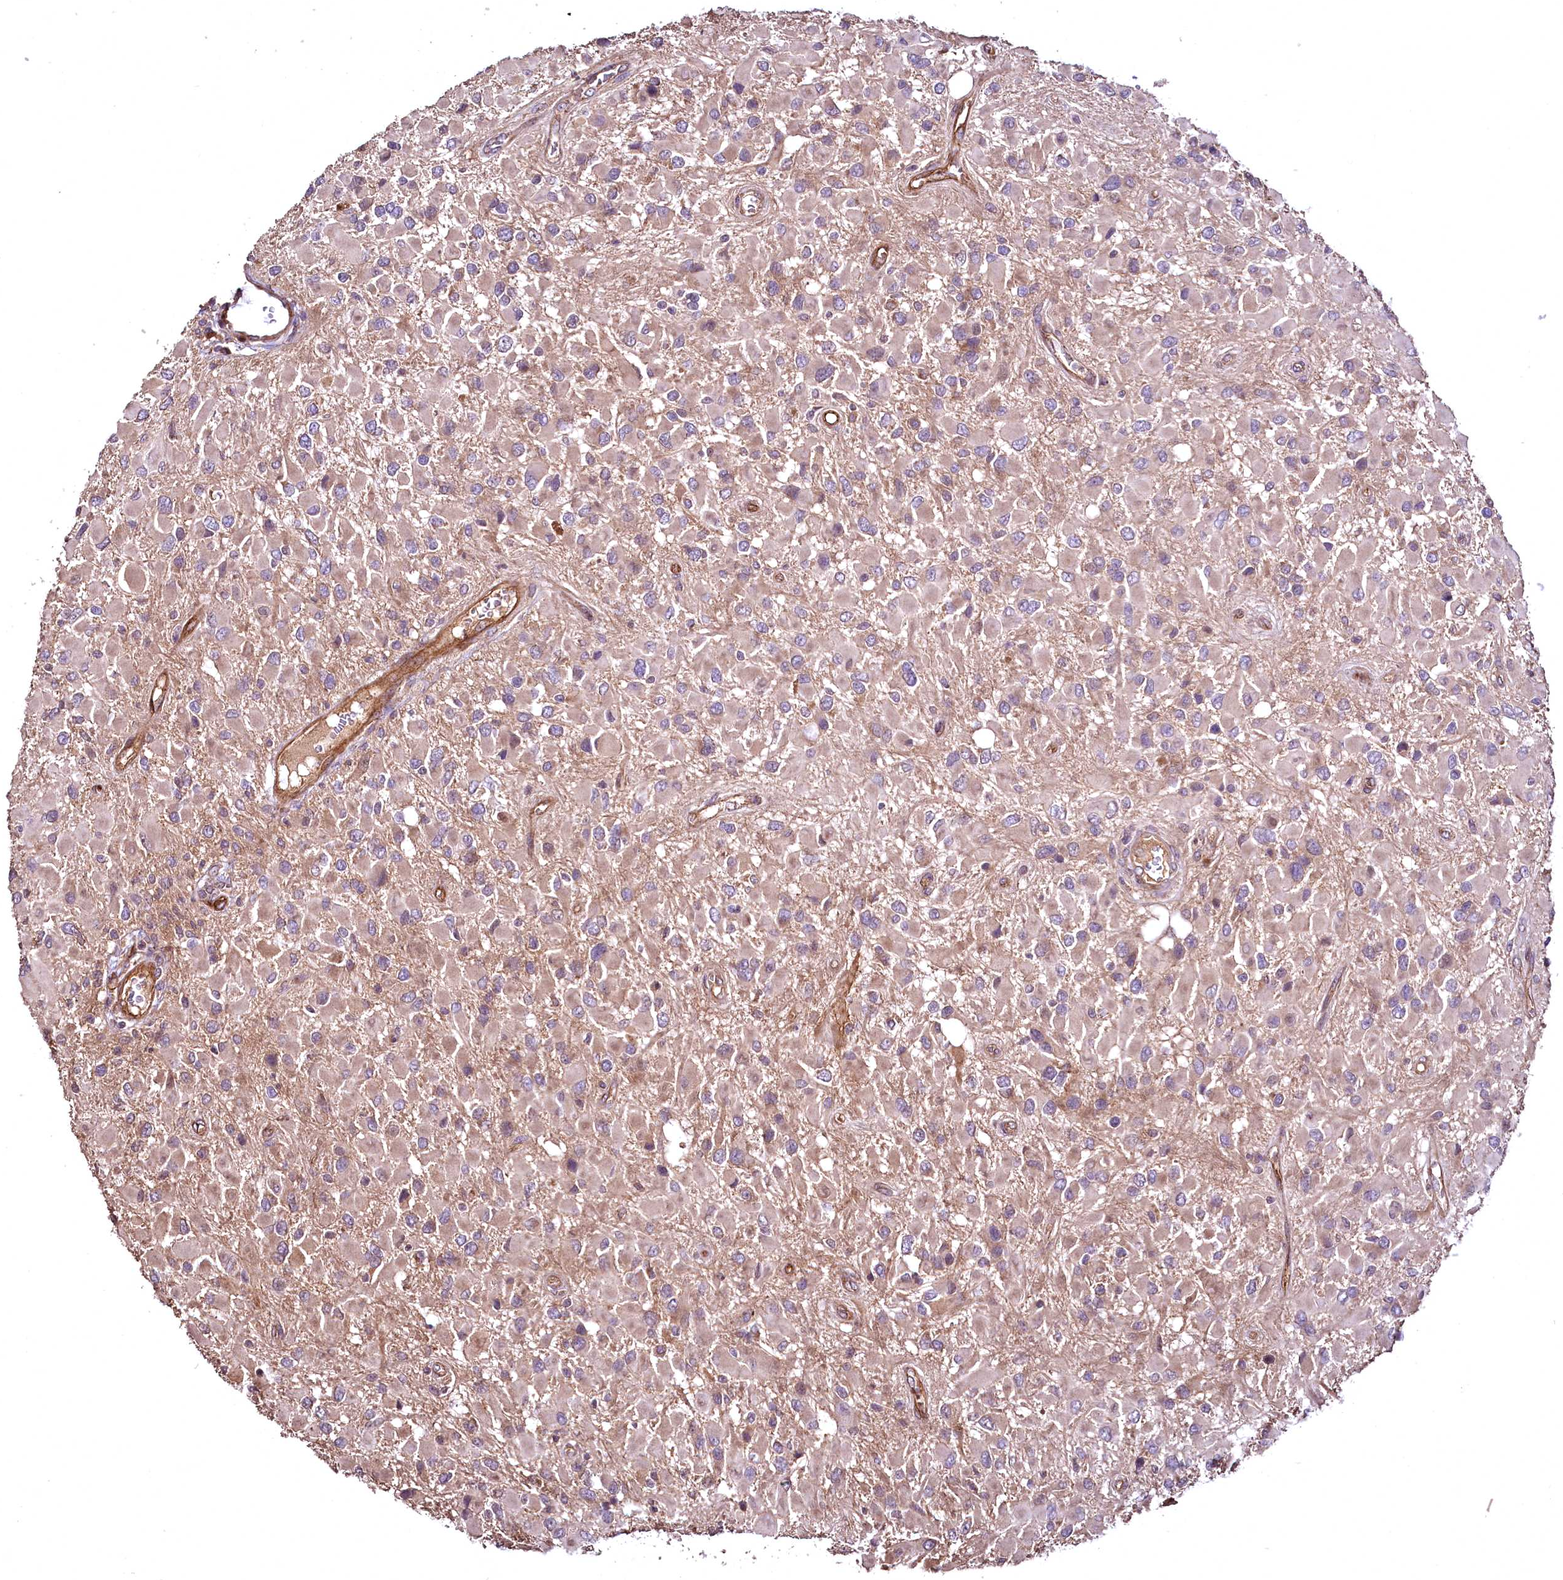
{"staining": {"intensity": "weak", "quantity": ">75%", "location": "cytoplasmic/membranous"}, "tissue": "glioma", "cell_type": "Tumor cells", "image_type": "cancer", "snomed": [{"axis": "morphology", "description": "Glioma, malignant, High grade"}, {"axis": "topography", "description": "Brain"}], "caption": "DAB immunohistochemical staining of human malignant high-grade glioma exhibits weak cytoplasmic/membranous protein staining in about >75% of tumor cells. The protein is shown in brown color, while the nuclei are stained blue.", "gene": "TBCEL", "patient": {"sex": "male", "age": 53}}